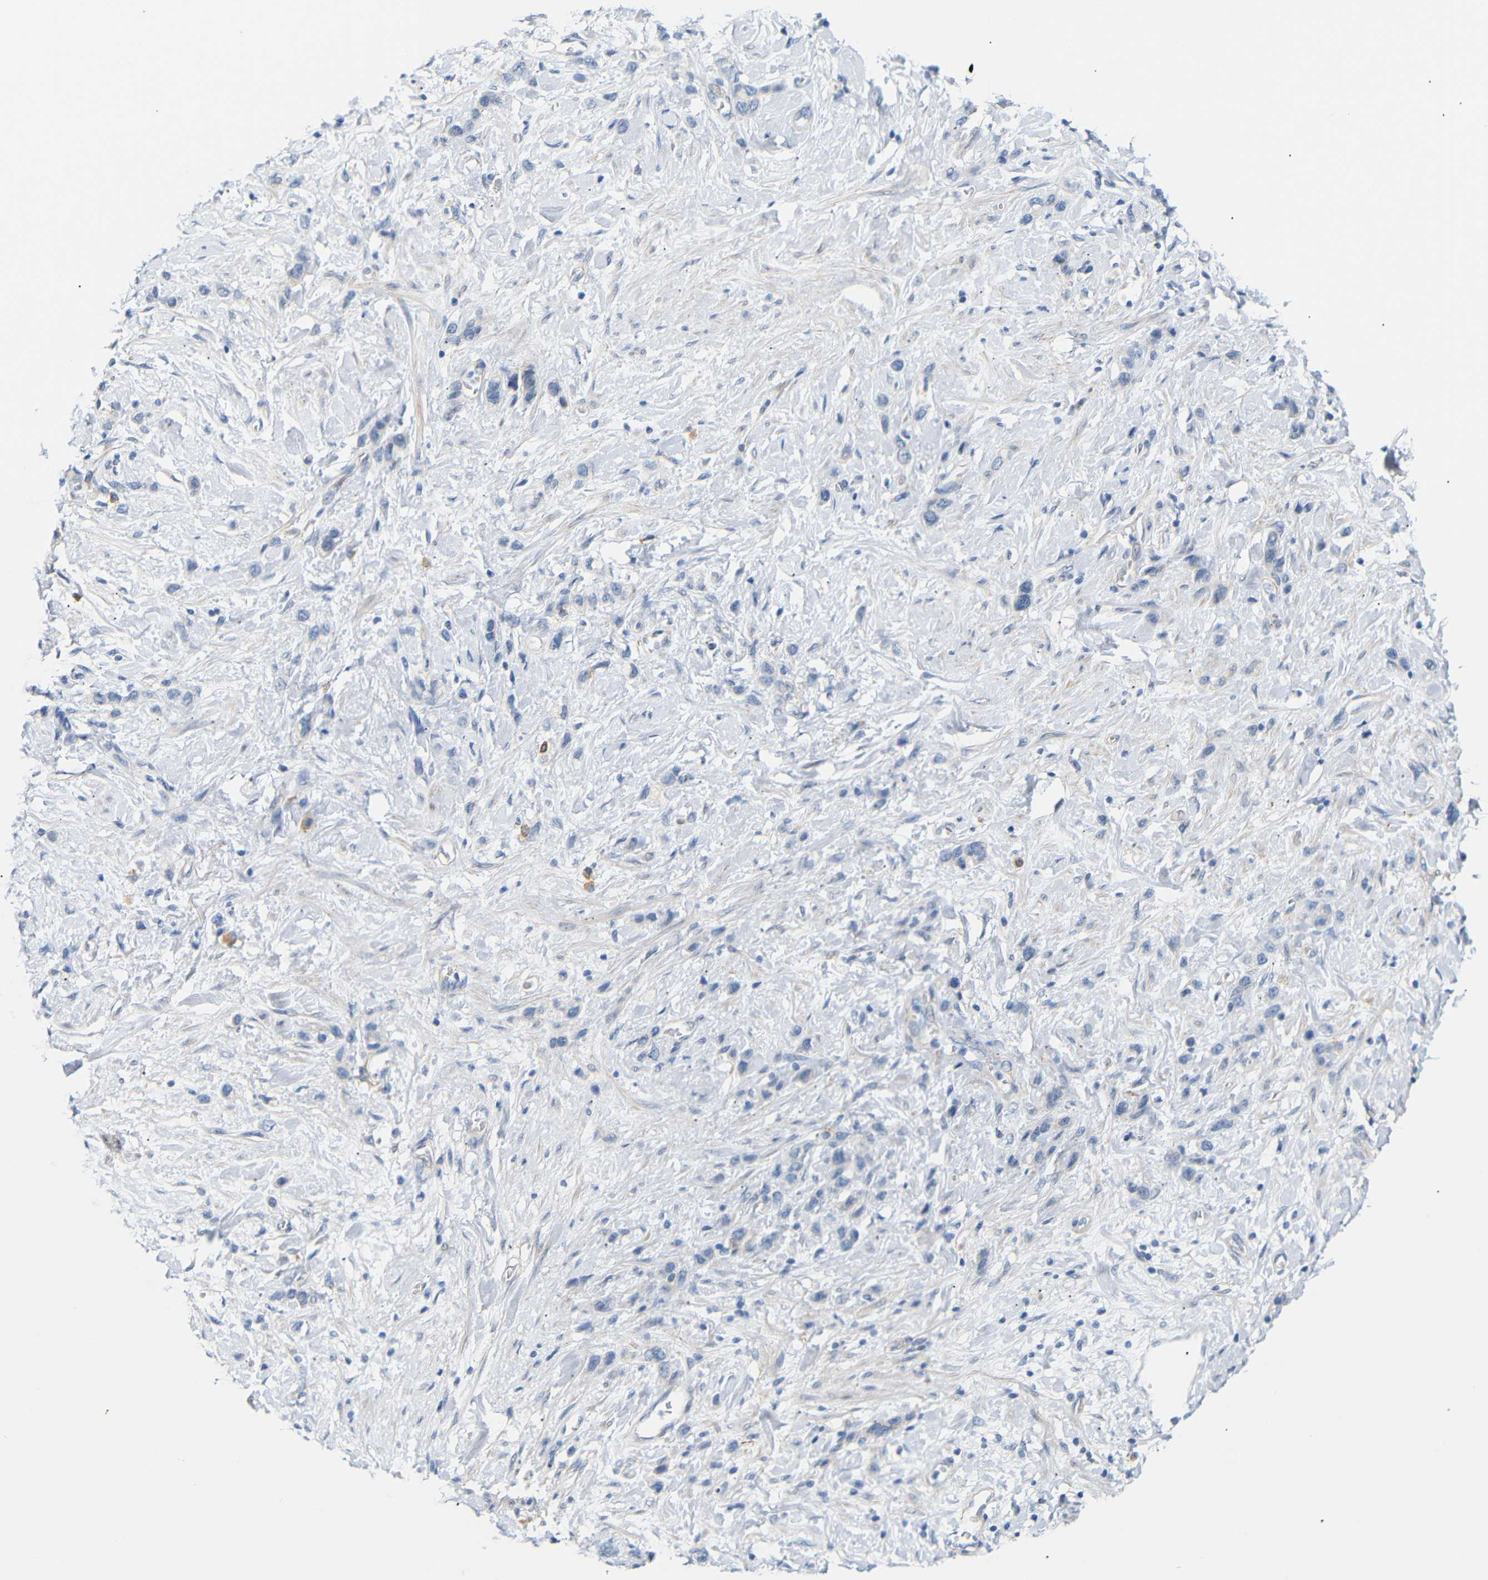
{"staining": {"intensity": "negative", "quantity": "none", "location": "none"}, "tissue": "stomach cancer", "cell_type": "Tumor cells", "image_type": "cancer", "snomed": [{"axis": "morphology", "description": "Adenocarcinoma, NOS"}, {"axis": "morphology", "description": "Adenocarcinoma, High grade"}, {"axis": "topography", "description": "Stomach, upper"}, {"axis": "topography", "description": "Stomach, lower"}], "caption": "Immunohistochemistry (IHC) photomicrograph of stomach cancer stained for a protein (brown), which displays no positivity in tumor cells.", "gene": "STMN3", "patient": {"sex": "female", "age": 65}}